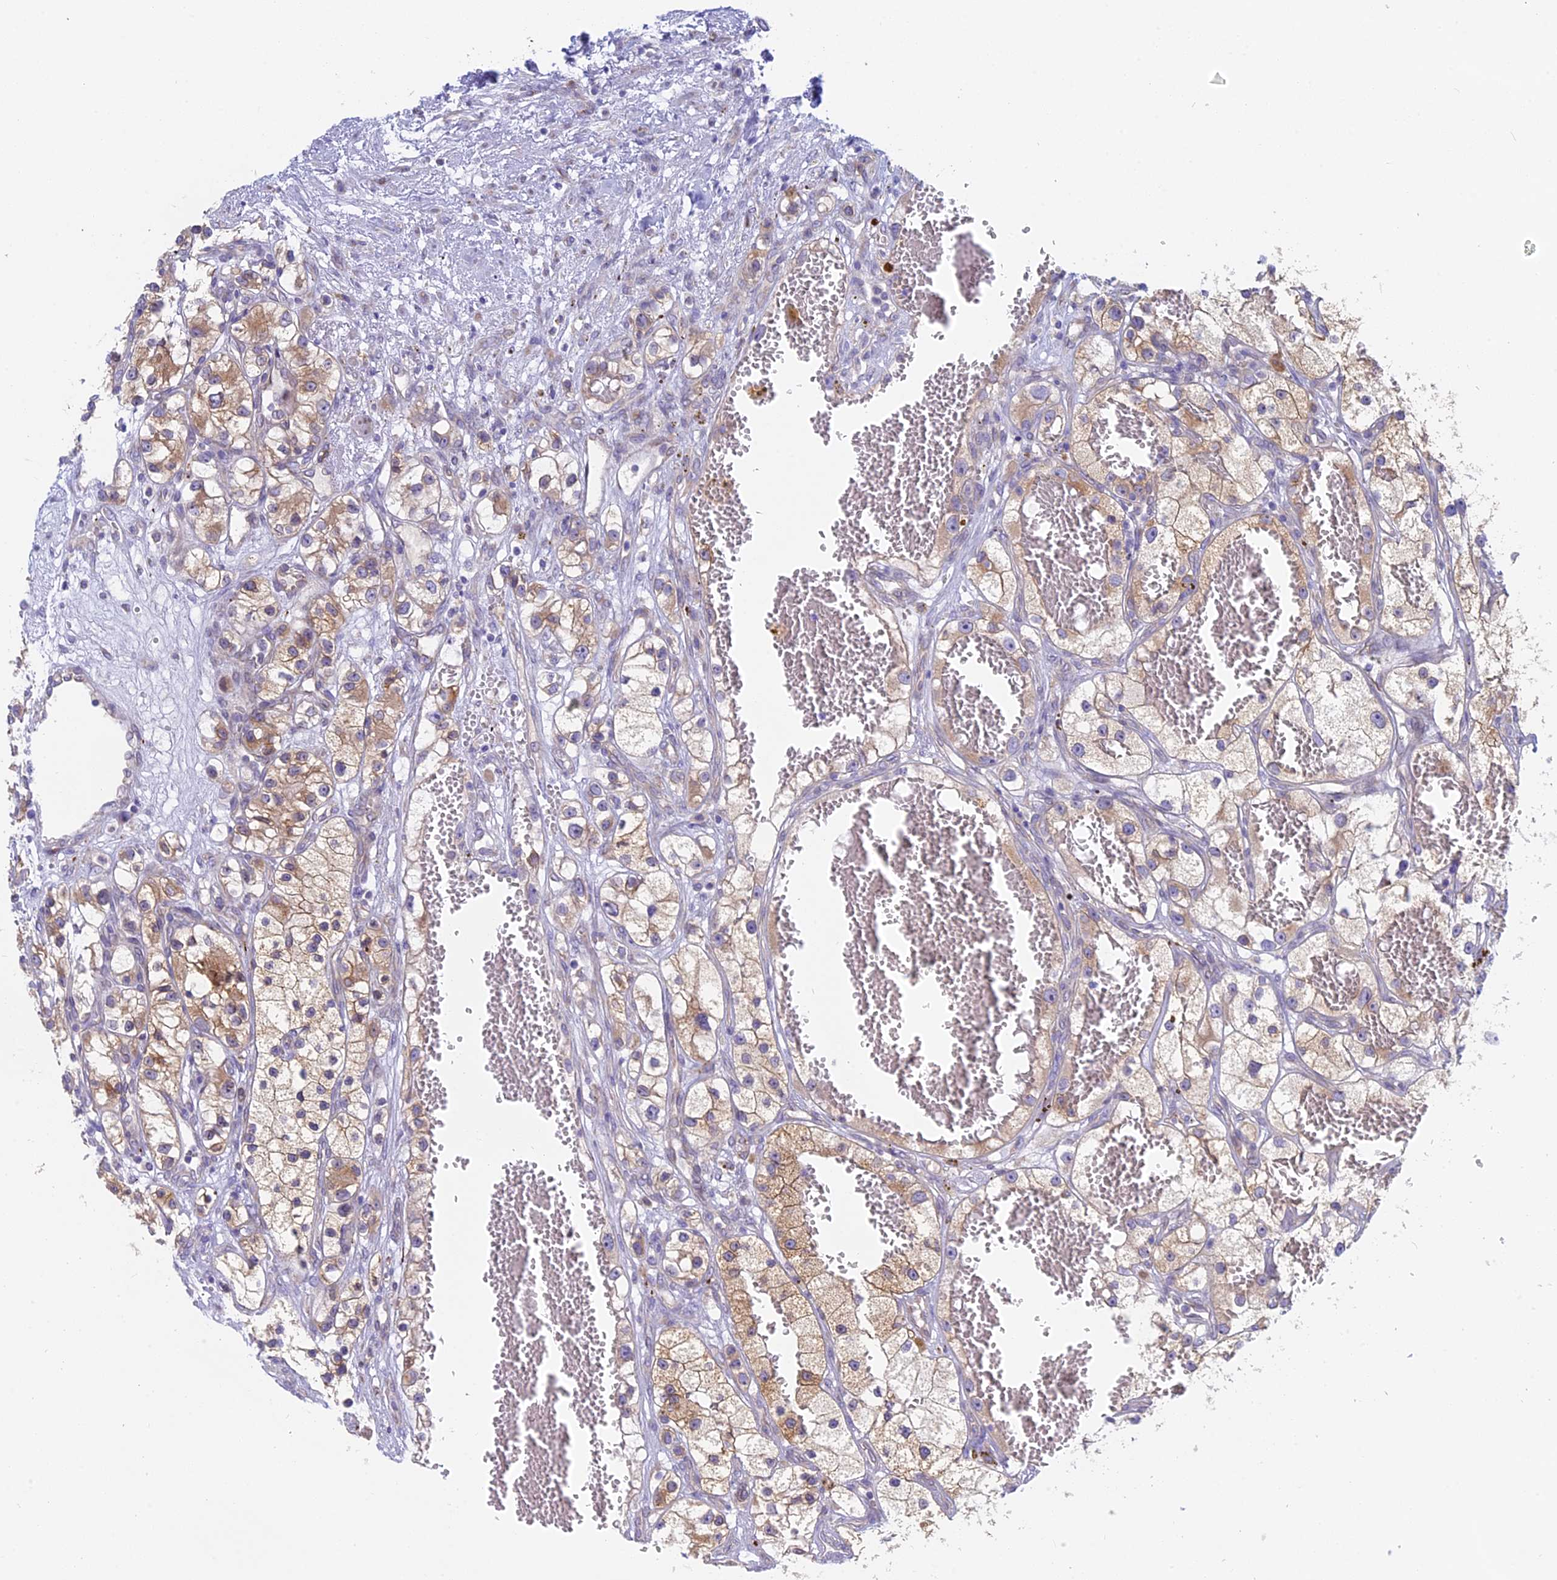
{"staining": {"intensity": "weak", "quantity": "25%-75%", "location": "cytoplasmic/membranous"}, "tissue": "renal cancer", "cell_type": "Tumor cells", "image_type": "cancer", "snomed": [{"axis": "morphology", "description": "Adenocarcinoma, NOS"}, {"axis": "topography", "description": "Kidney"}], "caption": "About 25%-75% of tumor cells in renal cancer show weak cytoplasmic/membranous protein expression as visualized by brown immunohistochemical staining.", "gene": "TLCD1", "patient": {"sex": "female", "age": 57}}